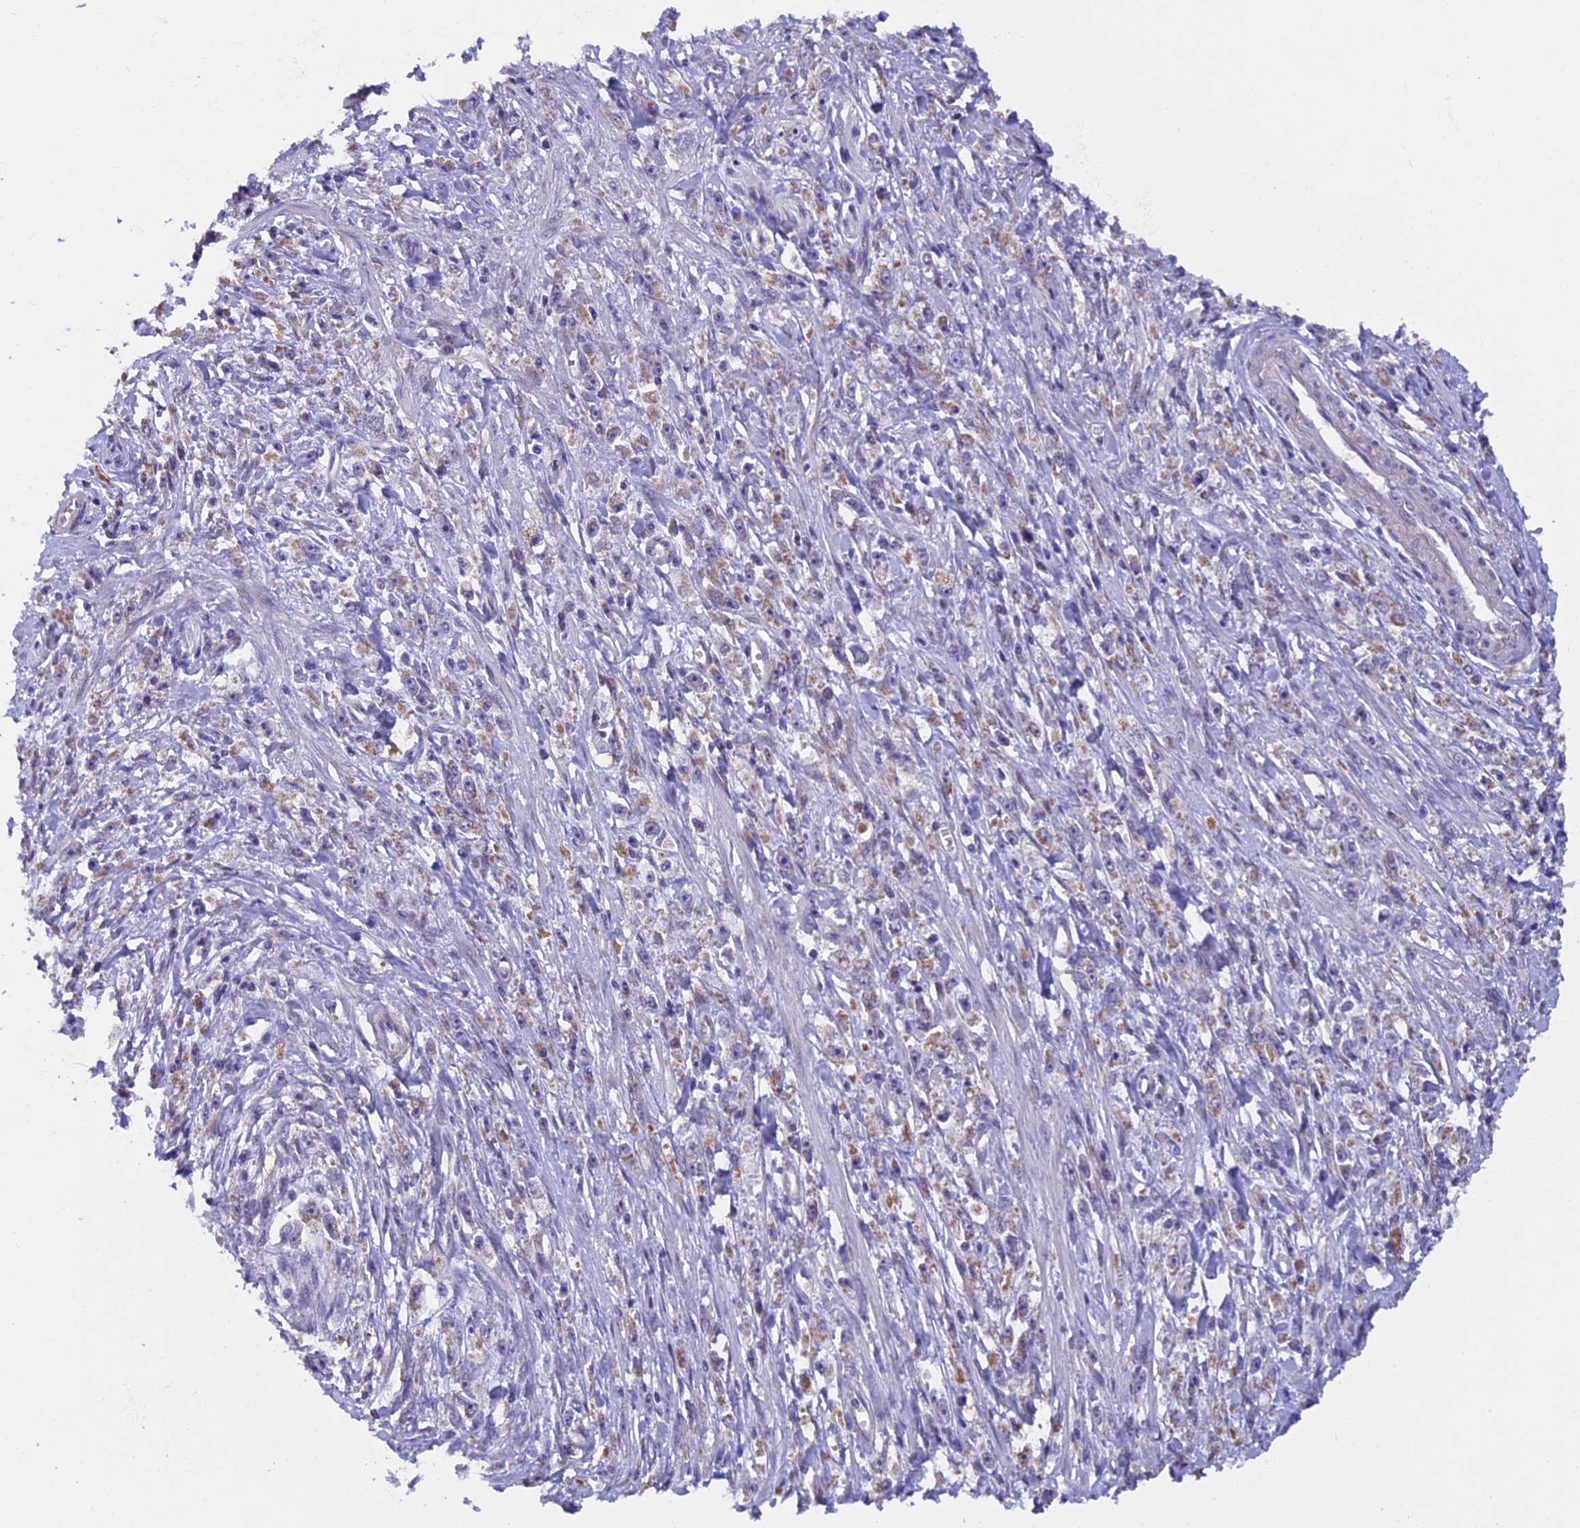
{"staining": {"intensity": "weak", "quantity": "25%-75%", "location": "cytoplasmic/membranous"}, "tissue": "stomach cancer", "cell_type": "Tumor cells", "image_type": "cancer", "snomed": [{"axis": "morphology", "description": "Adenocarcinoma, NOS"}, {"axis": "topography", "description": "Stomach"}], "caption": "Adenocarcinoma (stomach) was stained to show a protein in brown. There is low levels of weak cytoplasmic/membranous expression in about 25%-75% of tumor cells.", "gene": "ZNF317", "patient": {"sex": "female", "age": 59}}